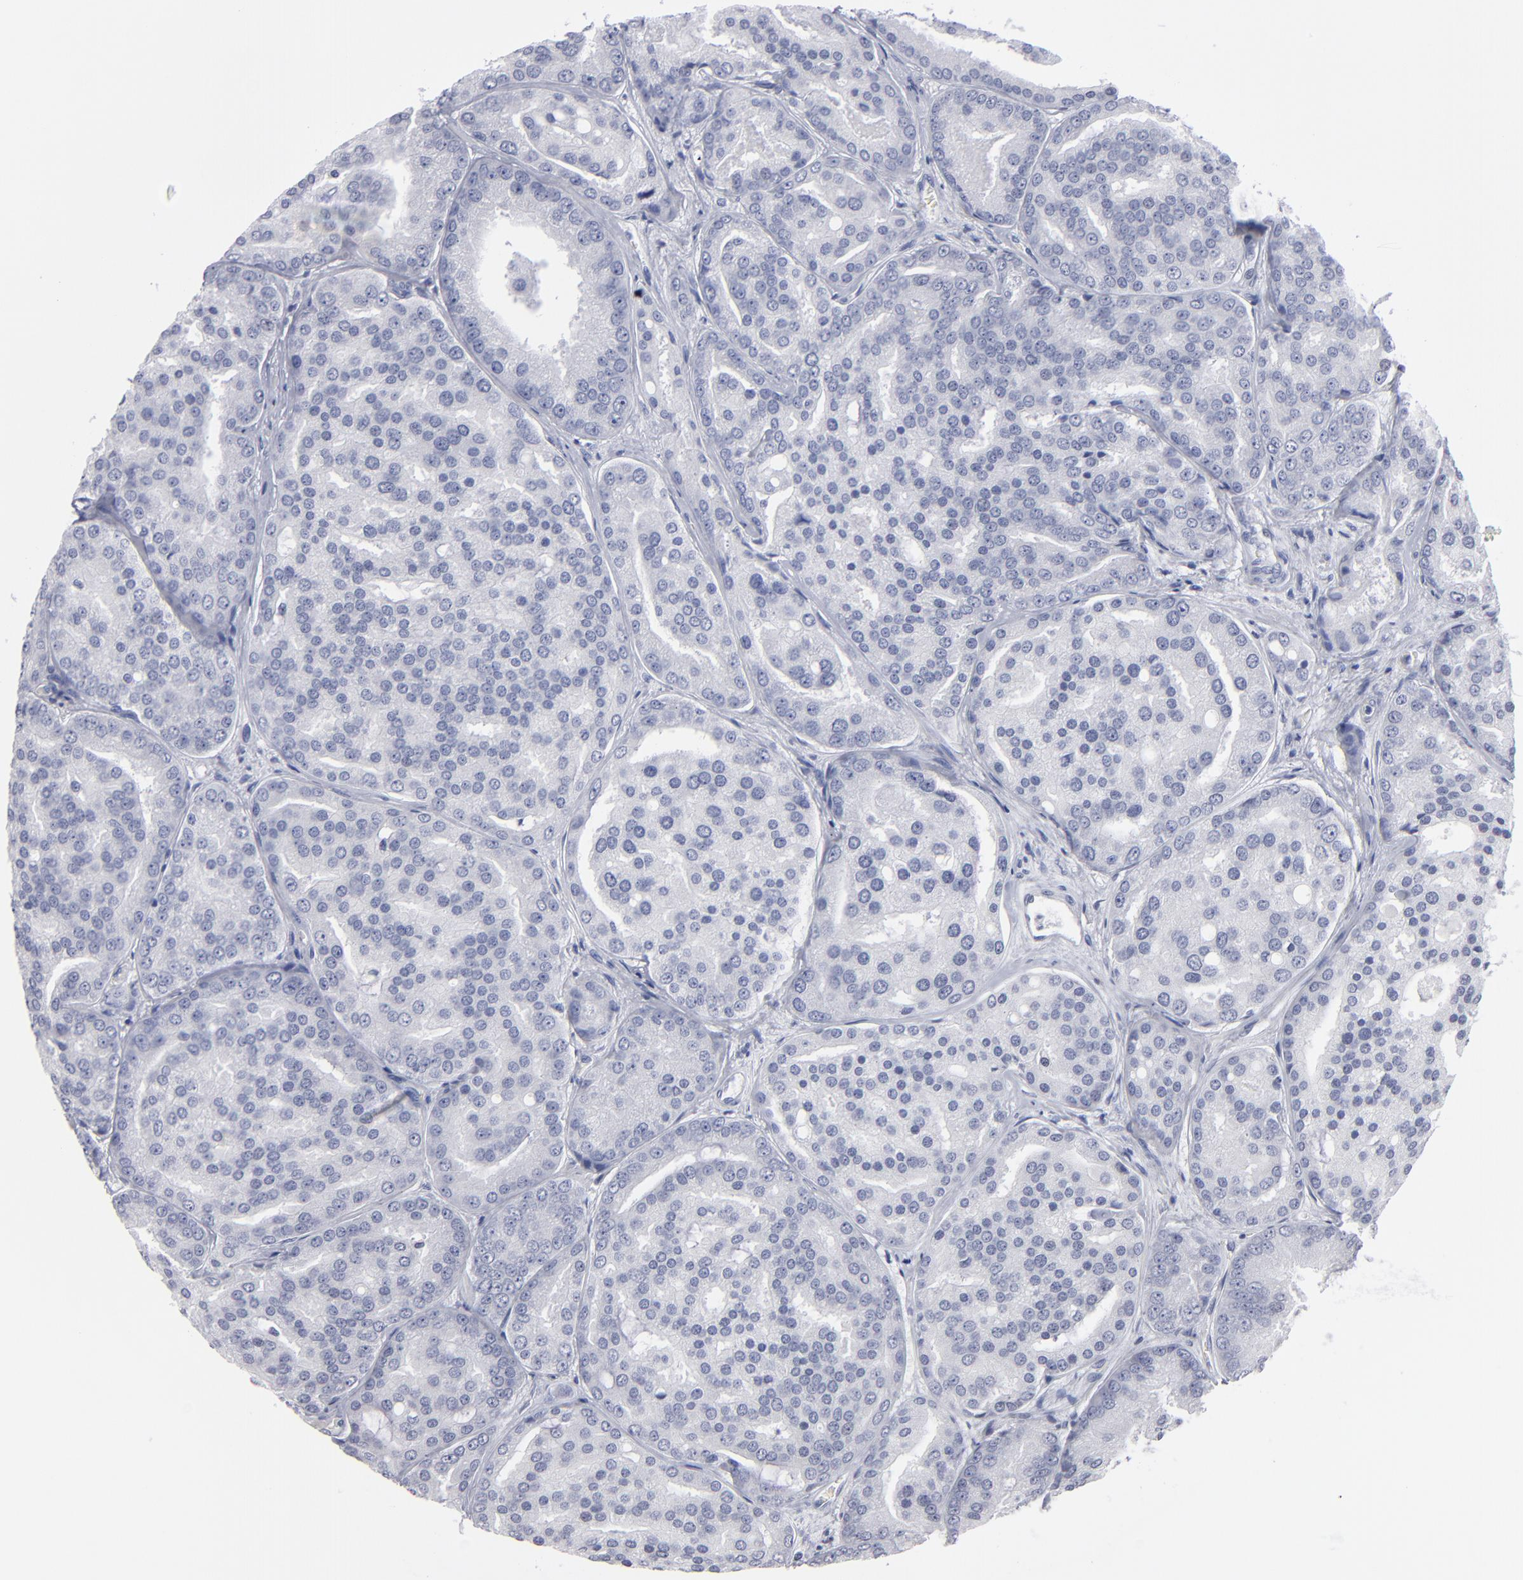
{"staining": {"intensity": "negative", "quantity": "none", "location": "none"}, "tissue": "prostate cancer", "cell_type": "Tumor cells", "image_type": "cancer", "snomed": [{"axis": "morphology", "description": "Adenocarcinoma, High grade"}, {"axis": "topography", "description": "Prostate"}], "caption": "Tumor cells are negative for protein expression in human high-grade adenocarcinoma (prostate). (DAB immunohistochemistry, high magnification).", "gene": "RPH3A", "patient": {"sex": "male", "age": 64}}